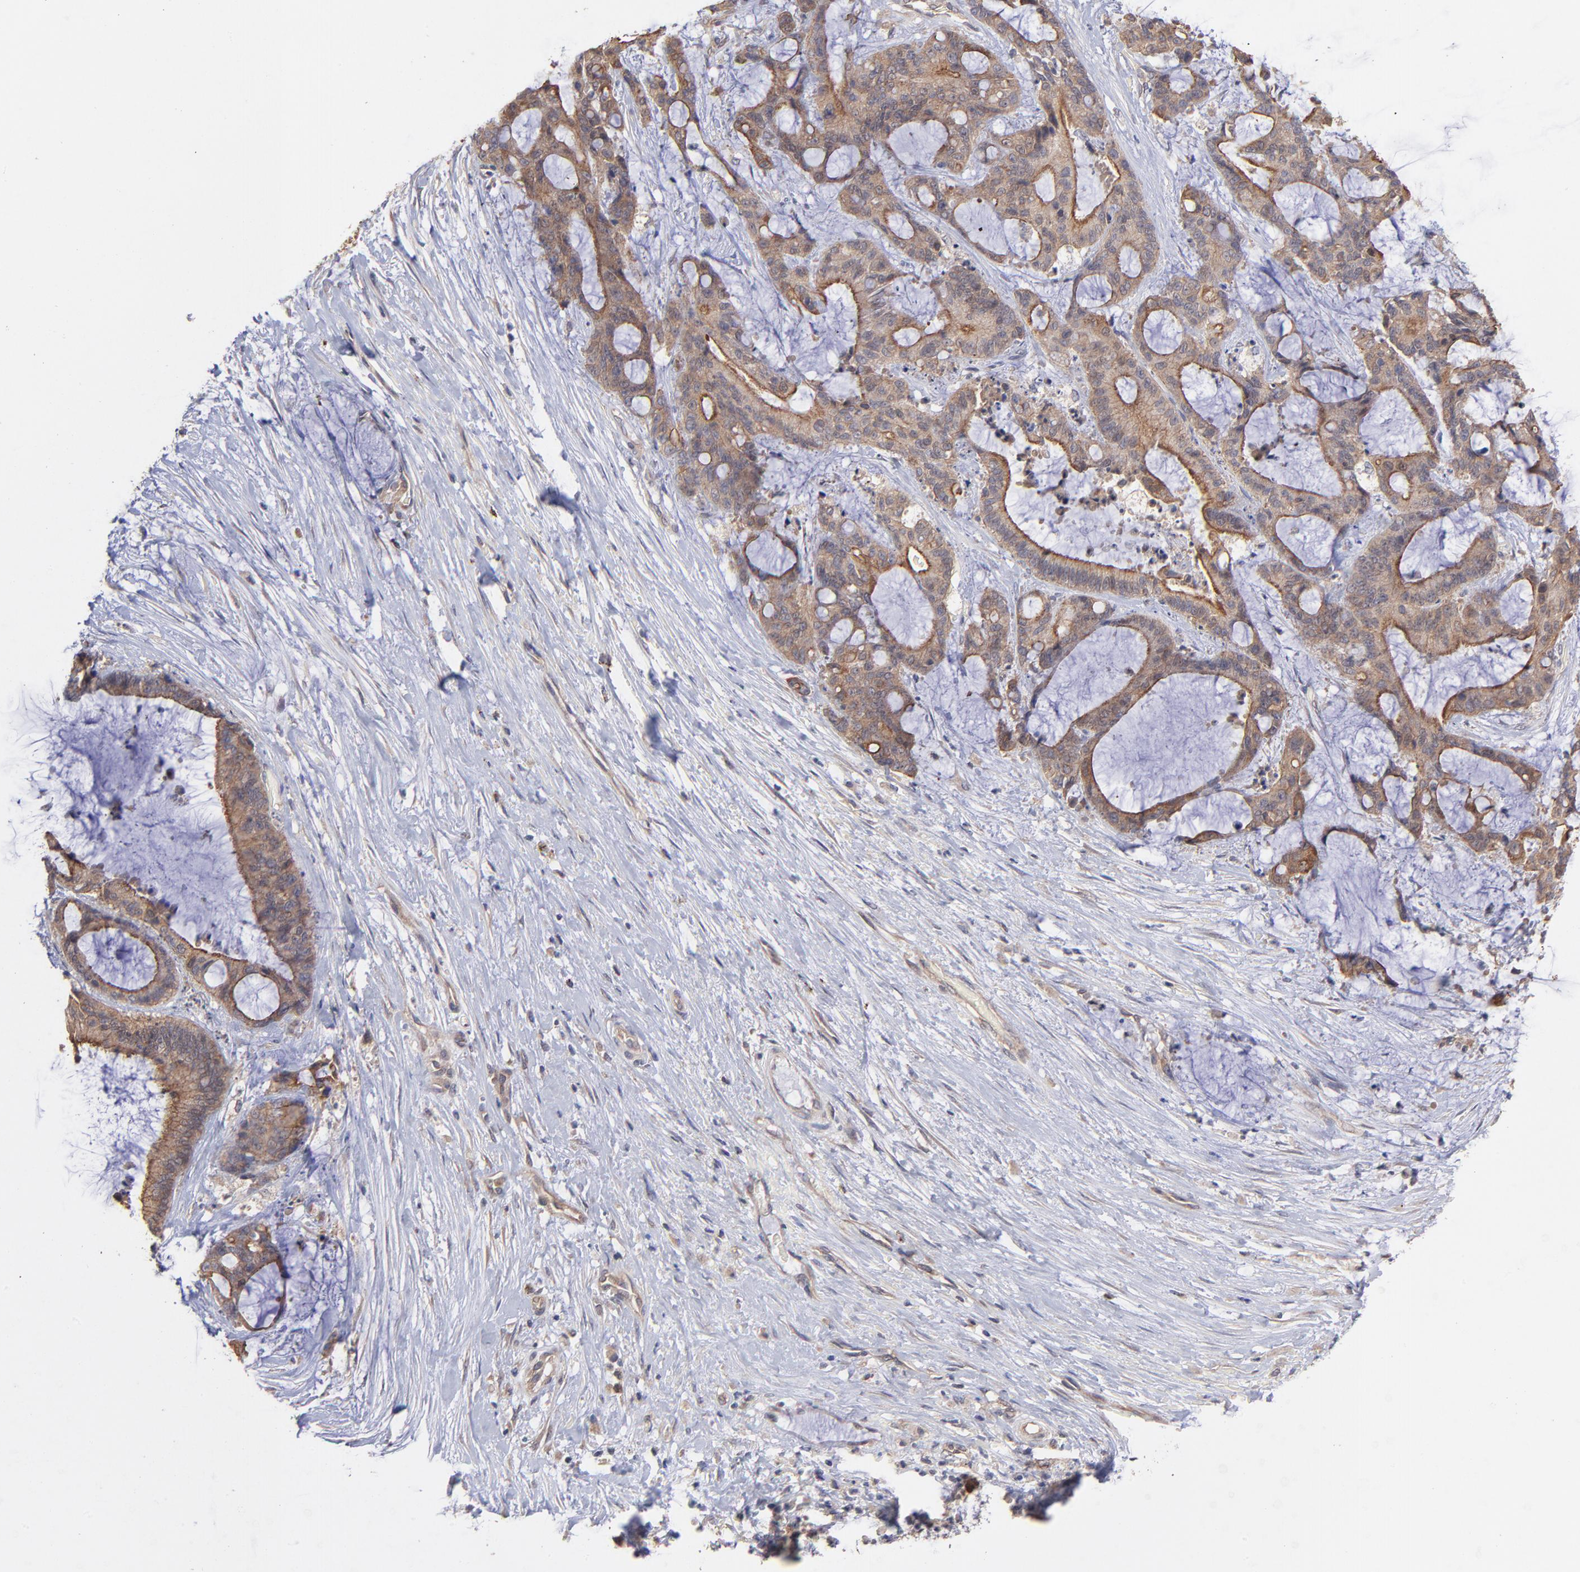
{"staining": {"intensity": "strong", "quantity": ">75%", "location": "cytoplasmic/membranous"}, "tissue": "liver cancer", "cell_type": "Tumor cells", "image_type": "cancer", "snomed": [{"axis": "morphology", "description": "Cholangiocarcinoma"}, {"axis": "topography", "description": "Liver"}], "caption": "This is a micrograph of immunohistochemistry staining of liver cancer (cholangiocarcinoma), which shows strong positivity in the cytoplasmic/membranous of tumor cells.", "gene": "STAP2", "patient": {"sex": "female", "age": 73}}